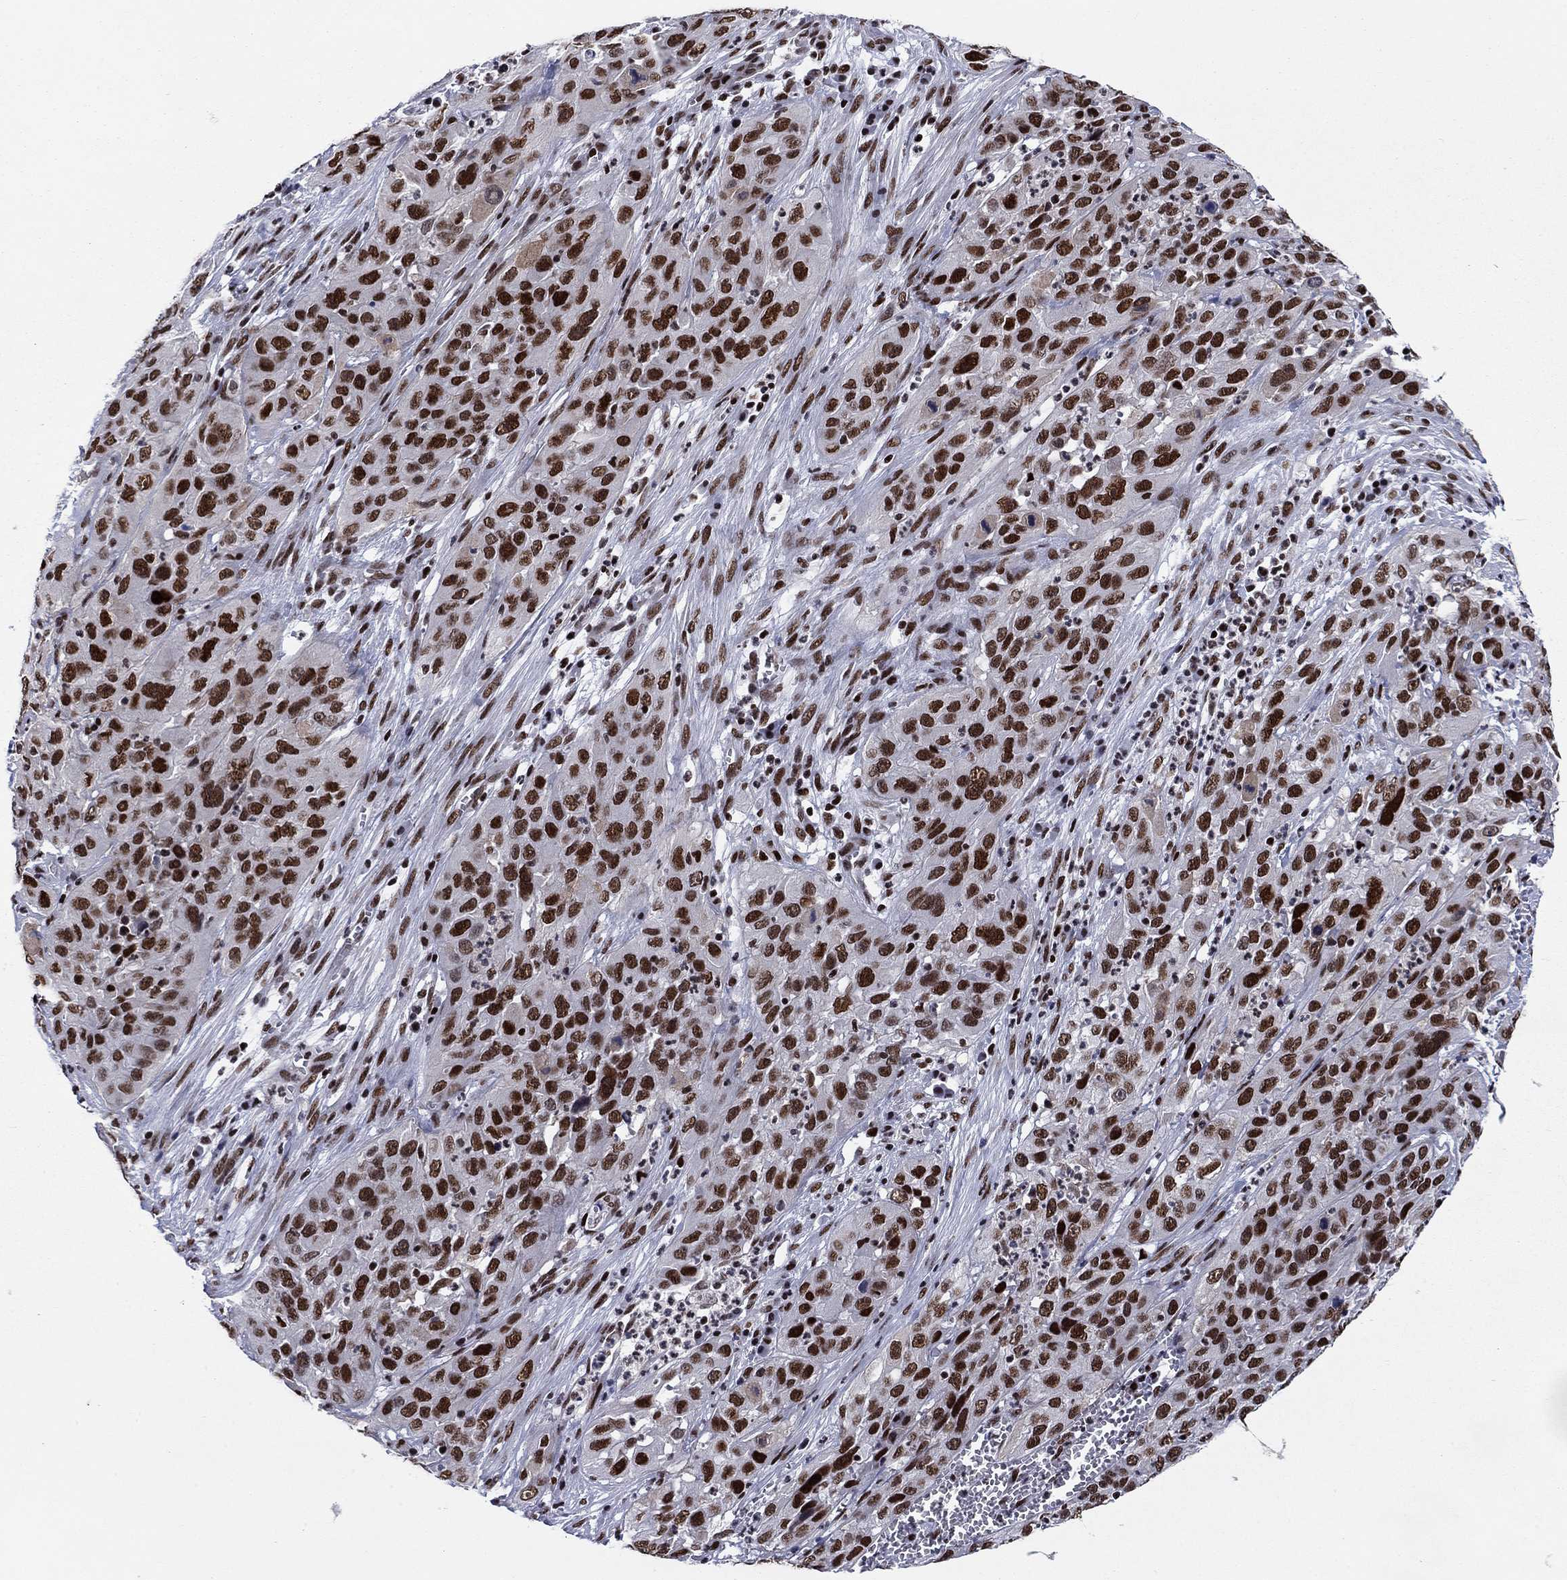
{"staining": {"intensity": "strong", "quantity": ">75%", "location": "nuclear"}, "tissue": "cervical cancer", "cell_type": "Tumor cells", "image_type": "cancer", "snomed": [{"axis": "morphology", "description": "Squamous cell carcinoma, NOS"}, {"axis": "topography", "description": "Cervix"}], "caption": "Tumor cells display high levels of strong nuclear staining in approximately >75% of cells in human squamous cell carcinoma (cervical).", "gene": "RPRD1B", "patient": {"sex": "female", "age": 32}}